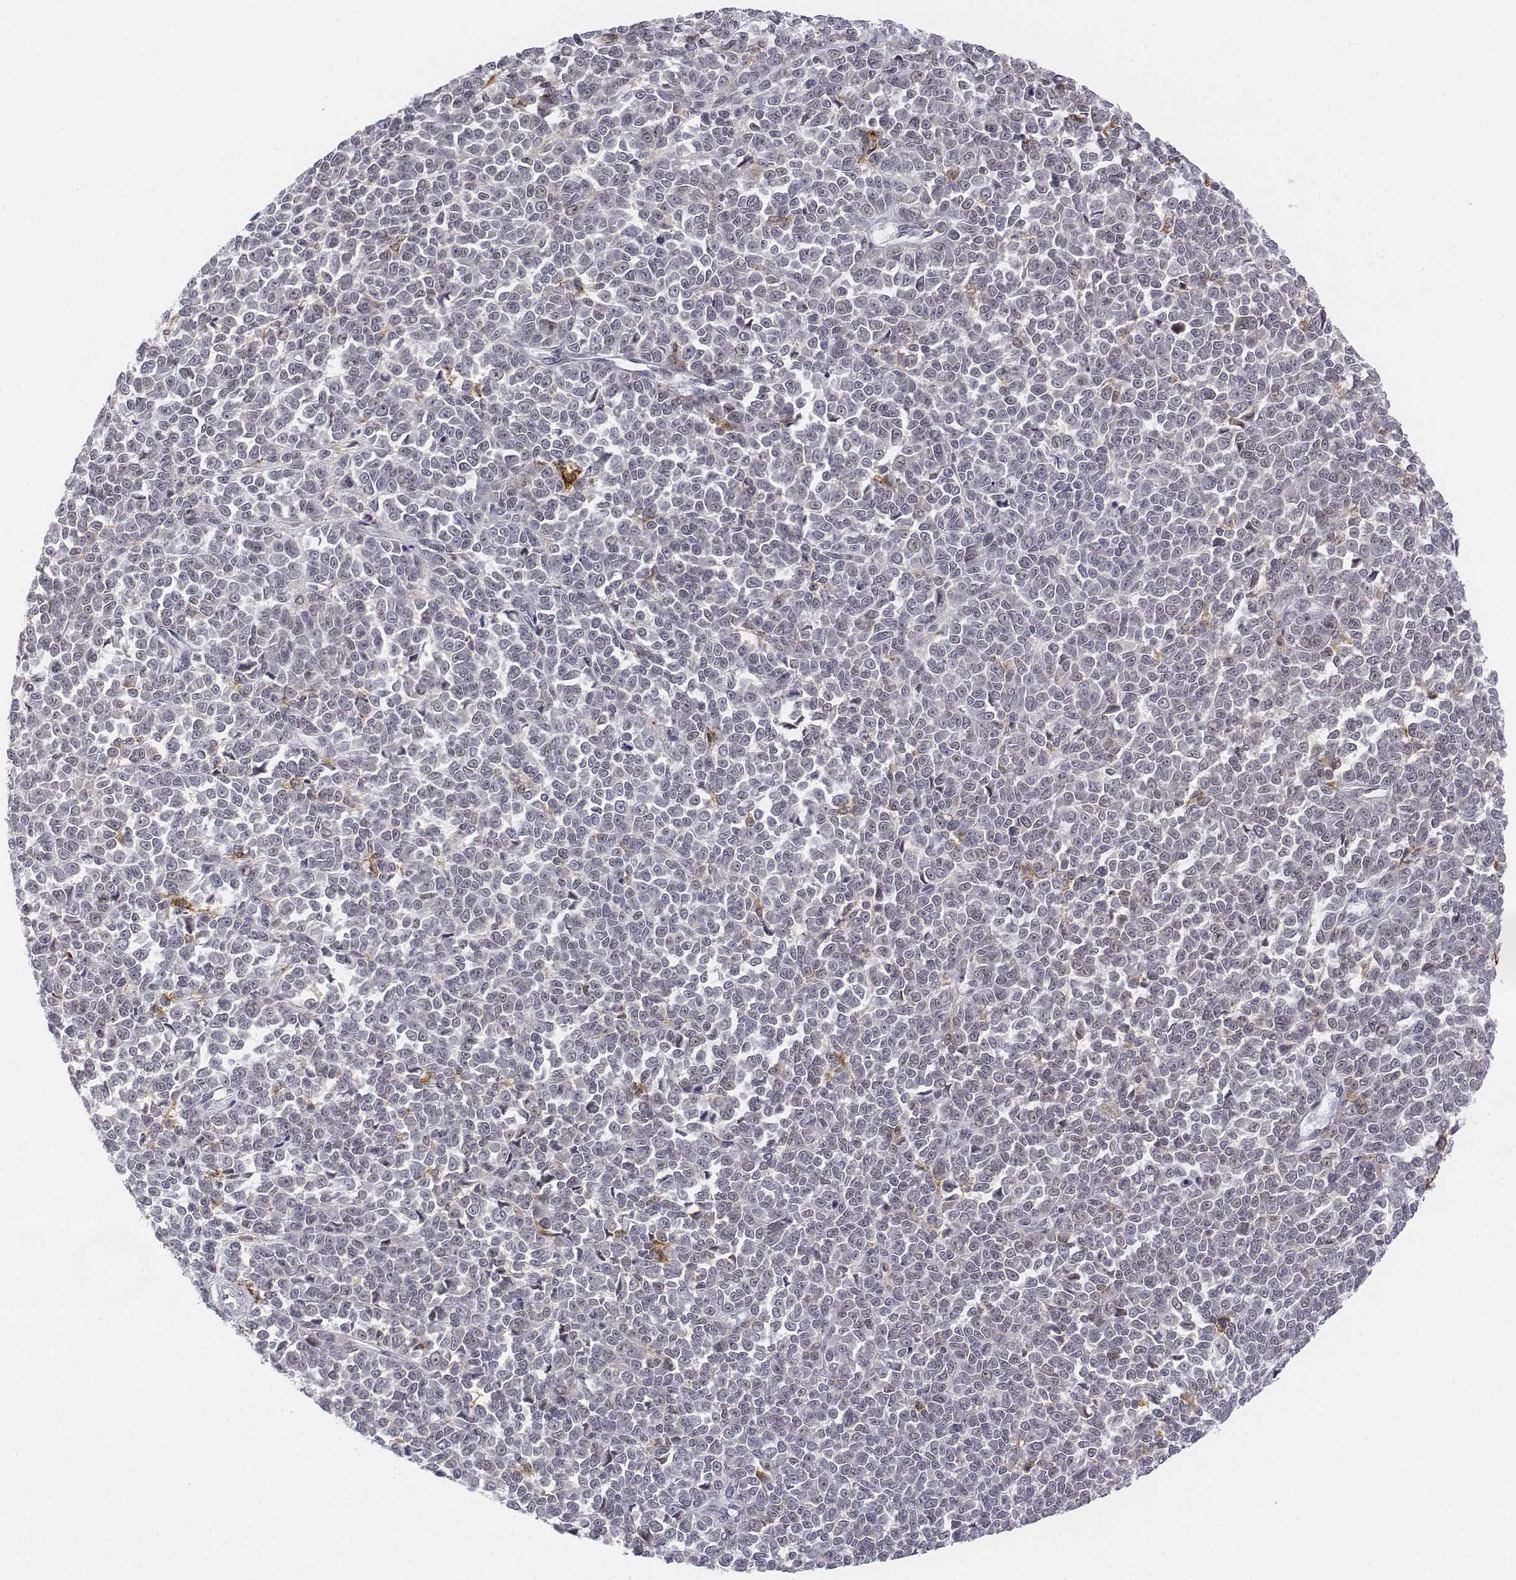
{"staining": {"intensity": "negative", "quantity": "none", "location": "none"}, "tissue": "melanoma", "cell_type": "Tumor cells", "image_type": "cancer", "snomed": [{"axis": "morphology", "description": "Malignant melanoma, NOS"}, {"axis": "topography", "description": "Skin"}], "caption": "This is a micrograph of immunohistochemistry staining of melanoma, which shows no expression in tumor cells. (Stains: DAB (3,3'-diaminobenzidine) immunohistochemistry with hematoxylin counter stain, Microscopy: brightfield microscopy at high magnification).", "gene": "CD14", "patient": {"sex": "female", "age": 95}}